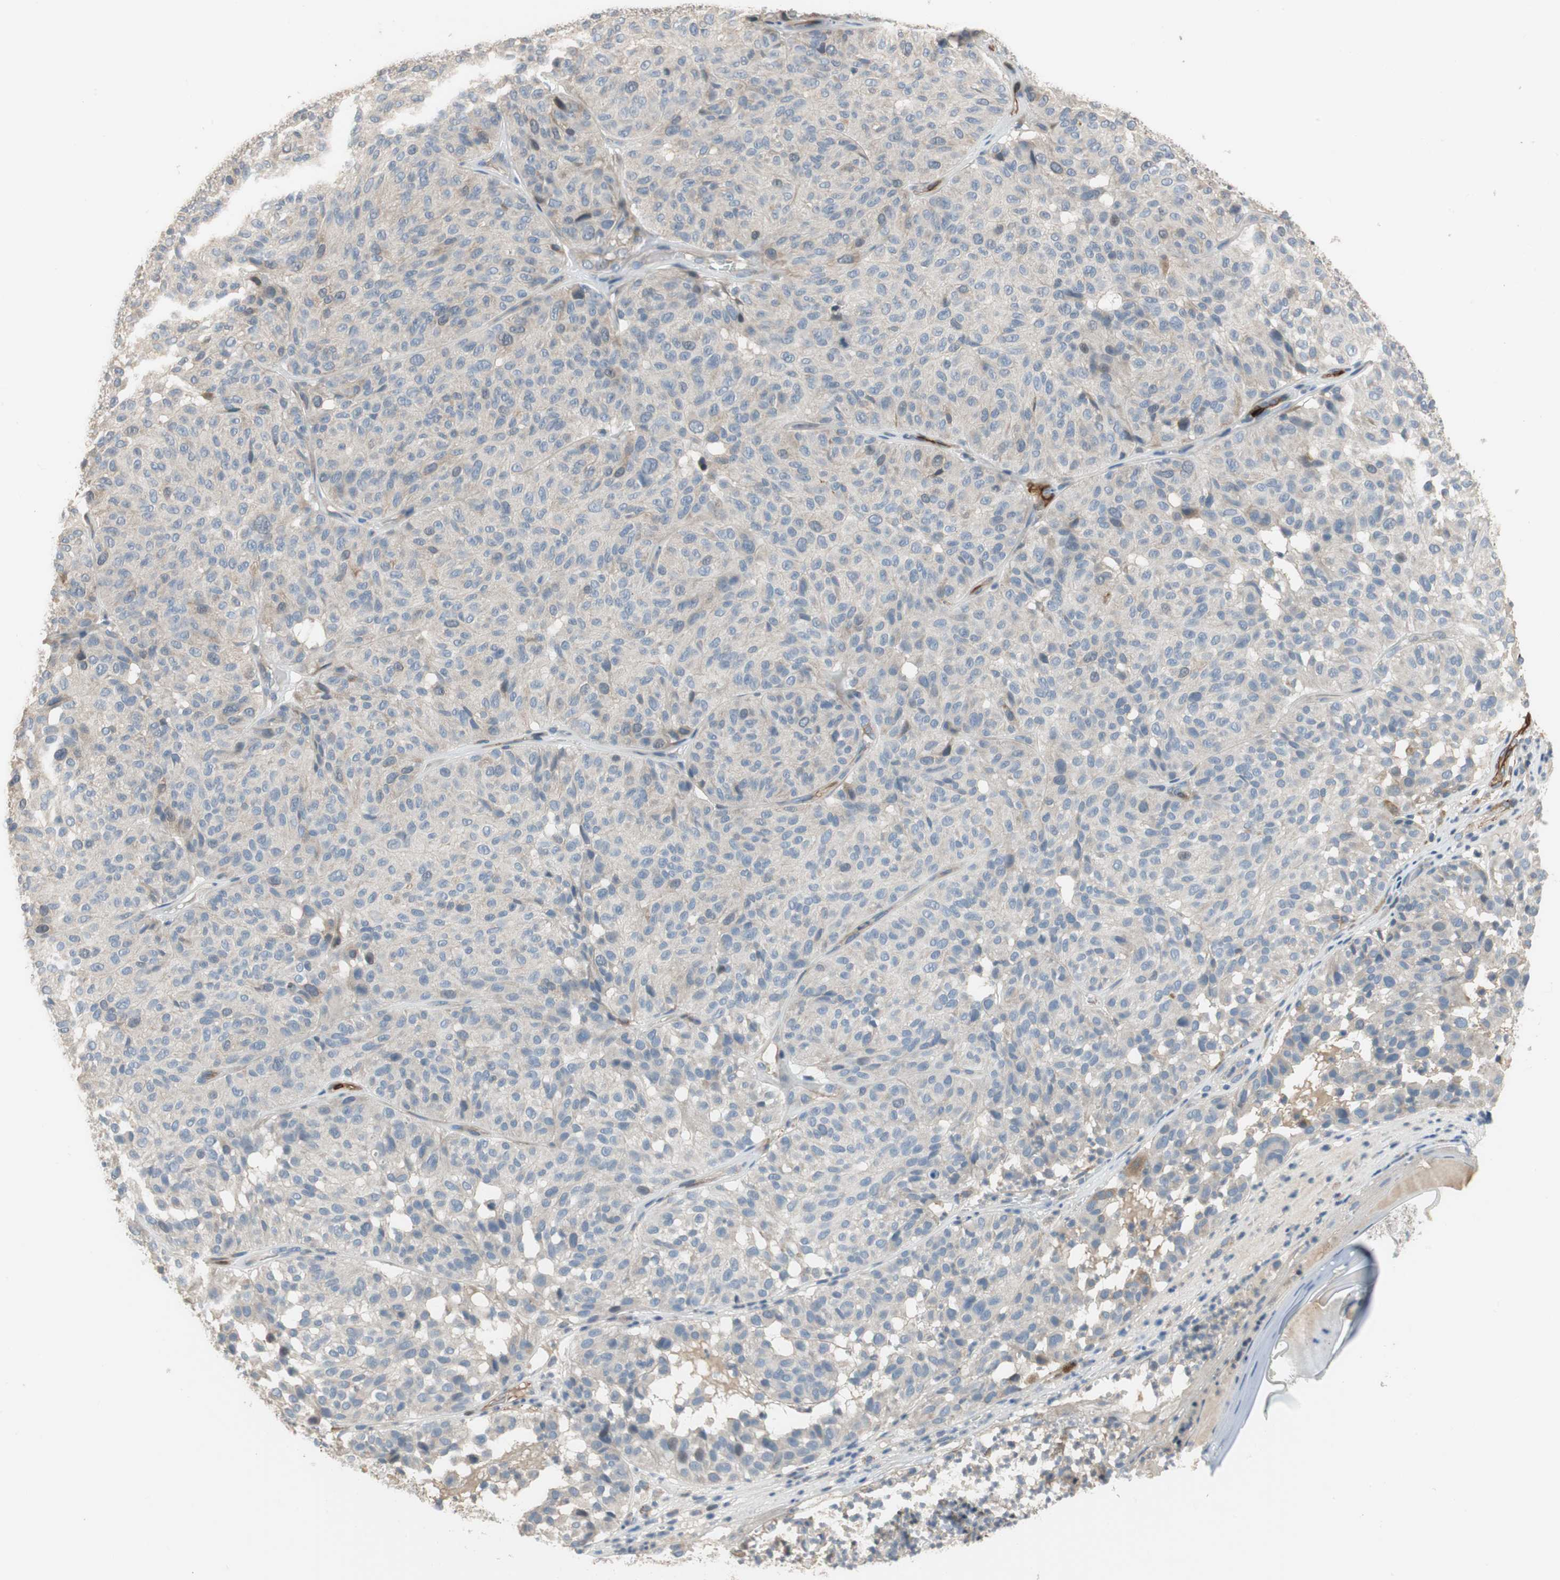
{"staining": {"intensity": "negative", "quantity": "none", "location": "none"}, "tissue": "melanoma", "cell_type": "Tumor cells", "image_type": "cancer", "snomed": [{"axis": "morphology", "description": "Malignant melanoma, NOS"}, {"axis": "topography", "description": "Skin"}], "caption": "Immunohistochemistry (IHC) image of malignant melanoma stained for a protein (brown), which shows no positivity in tumor cells.", "gene": "ALPL", "patient": {"sex": "female", "age": 46}}